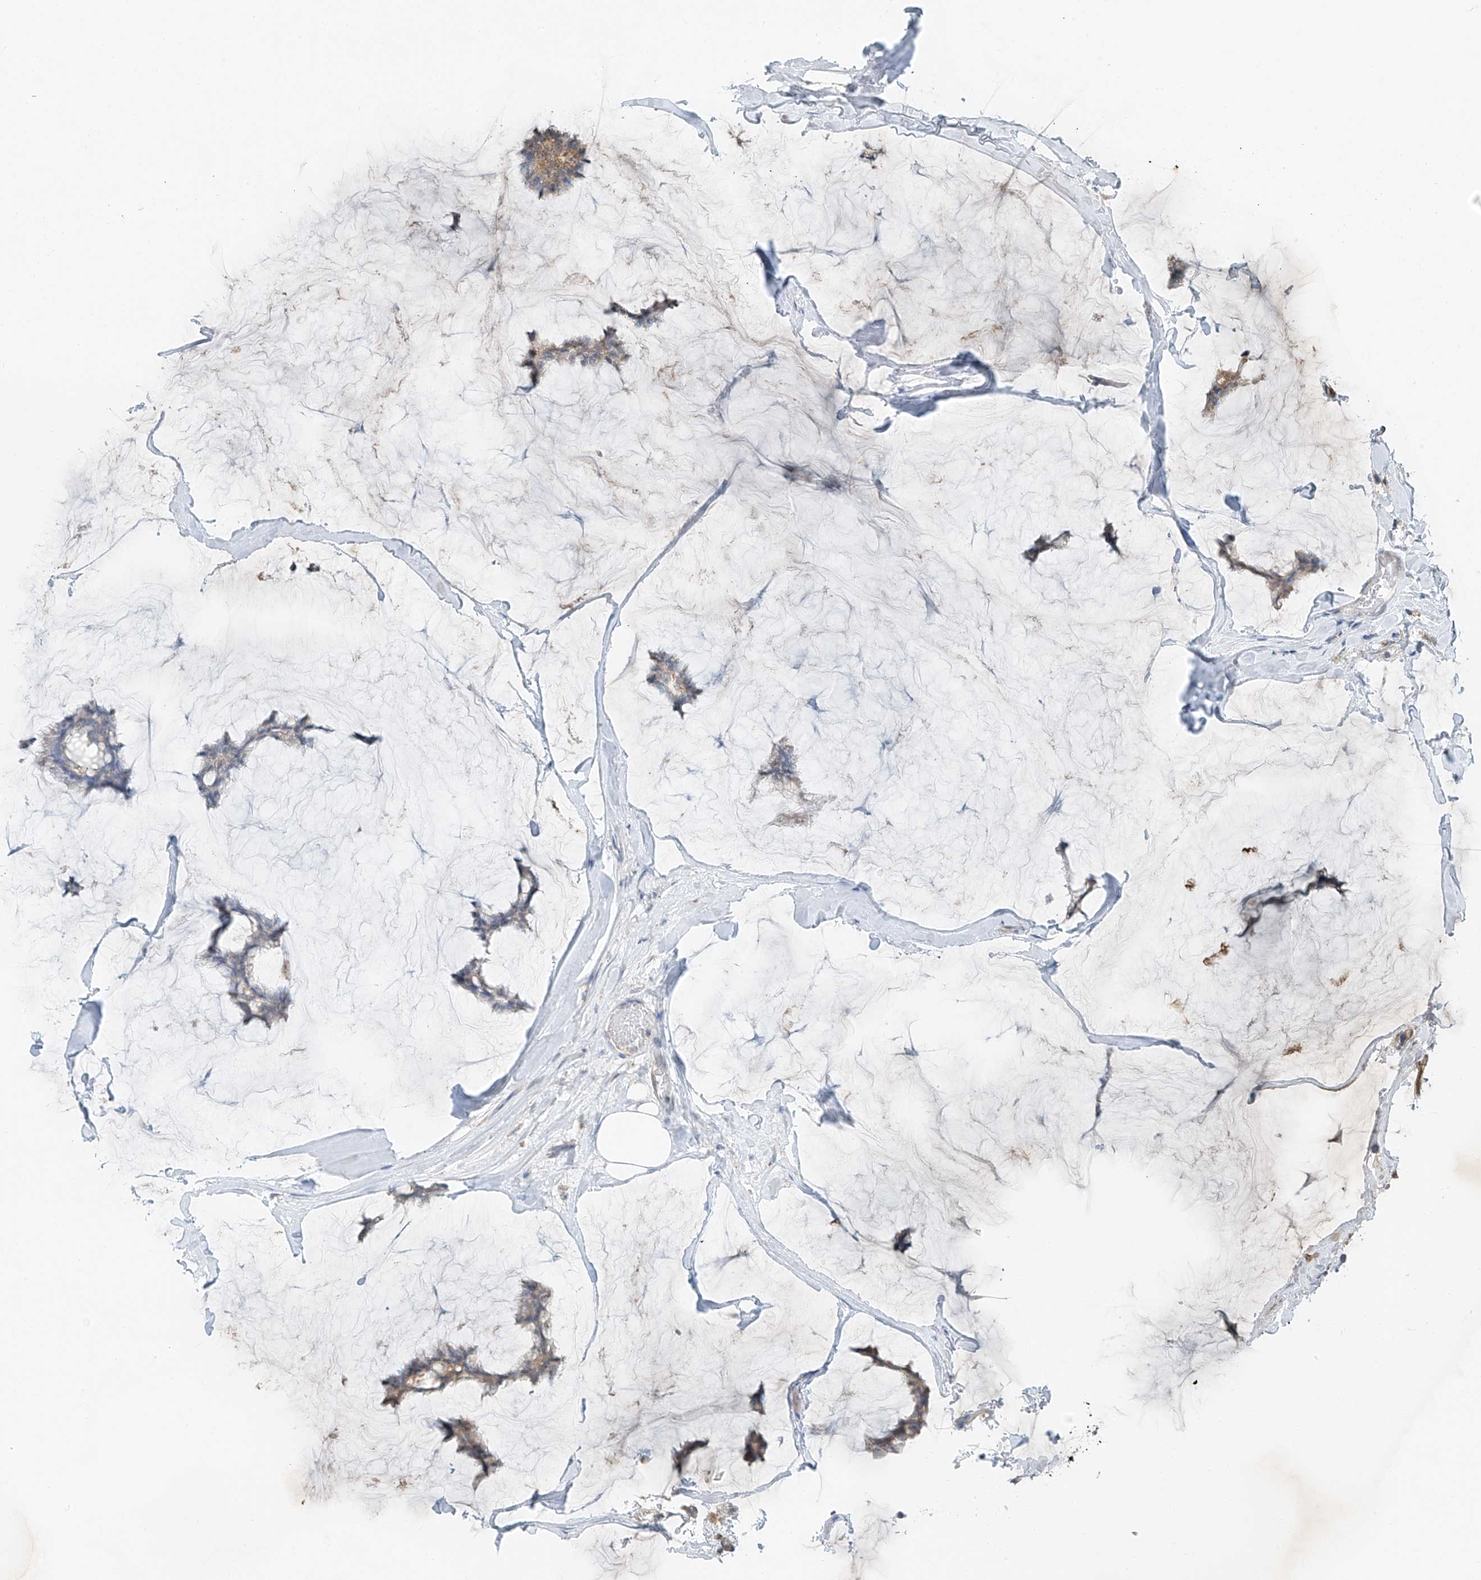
{"staining": {"intensity": "moderate", "quantity": "25%-75%", "location": "cytoplasmic/membranous"}, "tissue": "breast cancer", "cell_type": "Tumor cells", "image_type": "cancer", "snomed": [{"axis": "morphology", "description": "Duct carcinoma"}, {"axis": "topography", "description": "Breast"}], "caption": "Immunohistochemistry (IHC) (DAB (3,3'-diaminobenzidine)) staining of breast cancer shows moderate cytoplasmic/membranous protein staining in about 25%-75% of tumor cells.", "gene": "CEP162", "patient": {"sex": "female", "age": 93}}